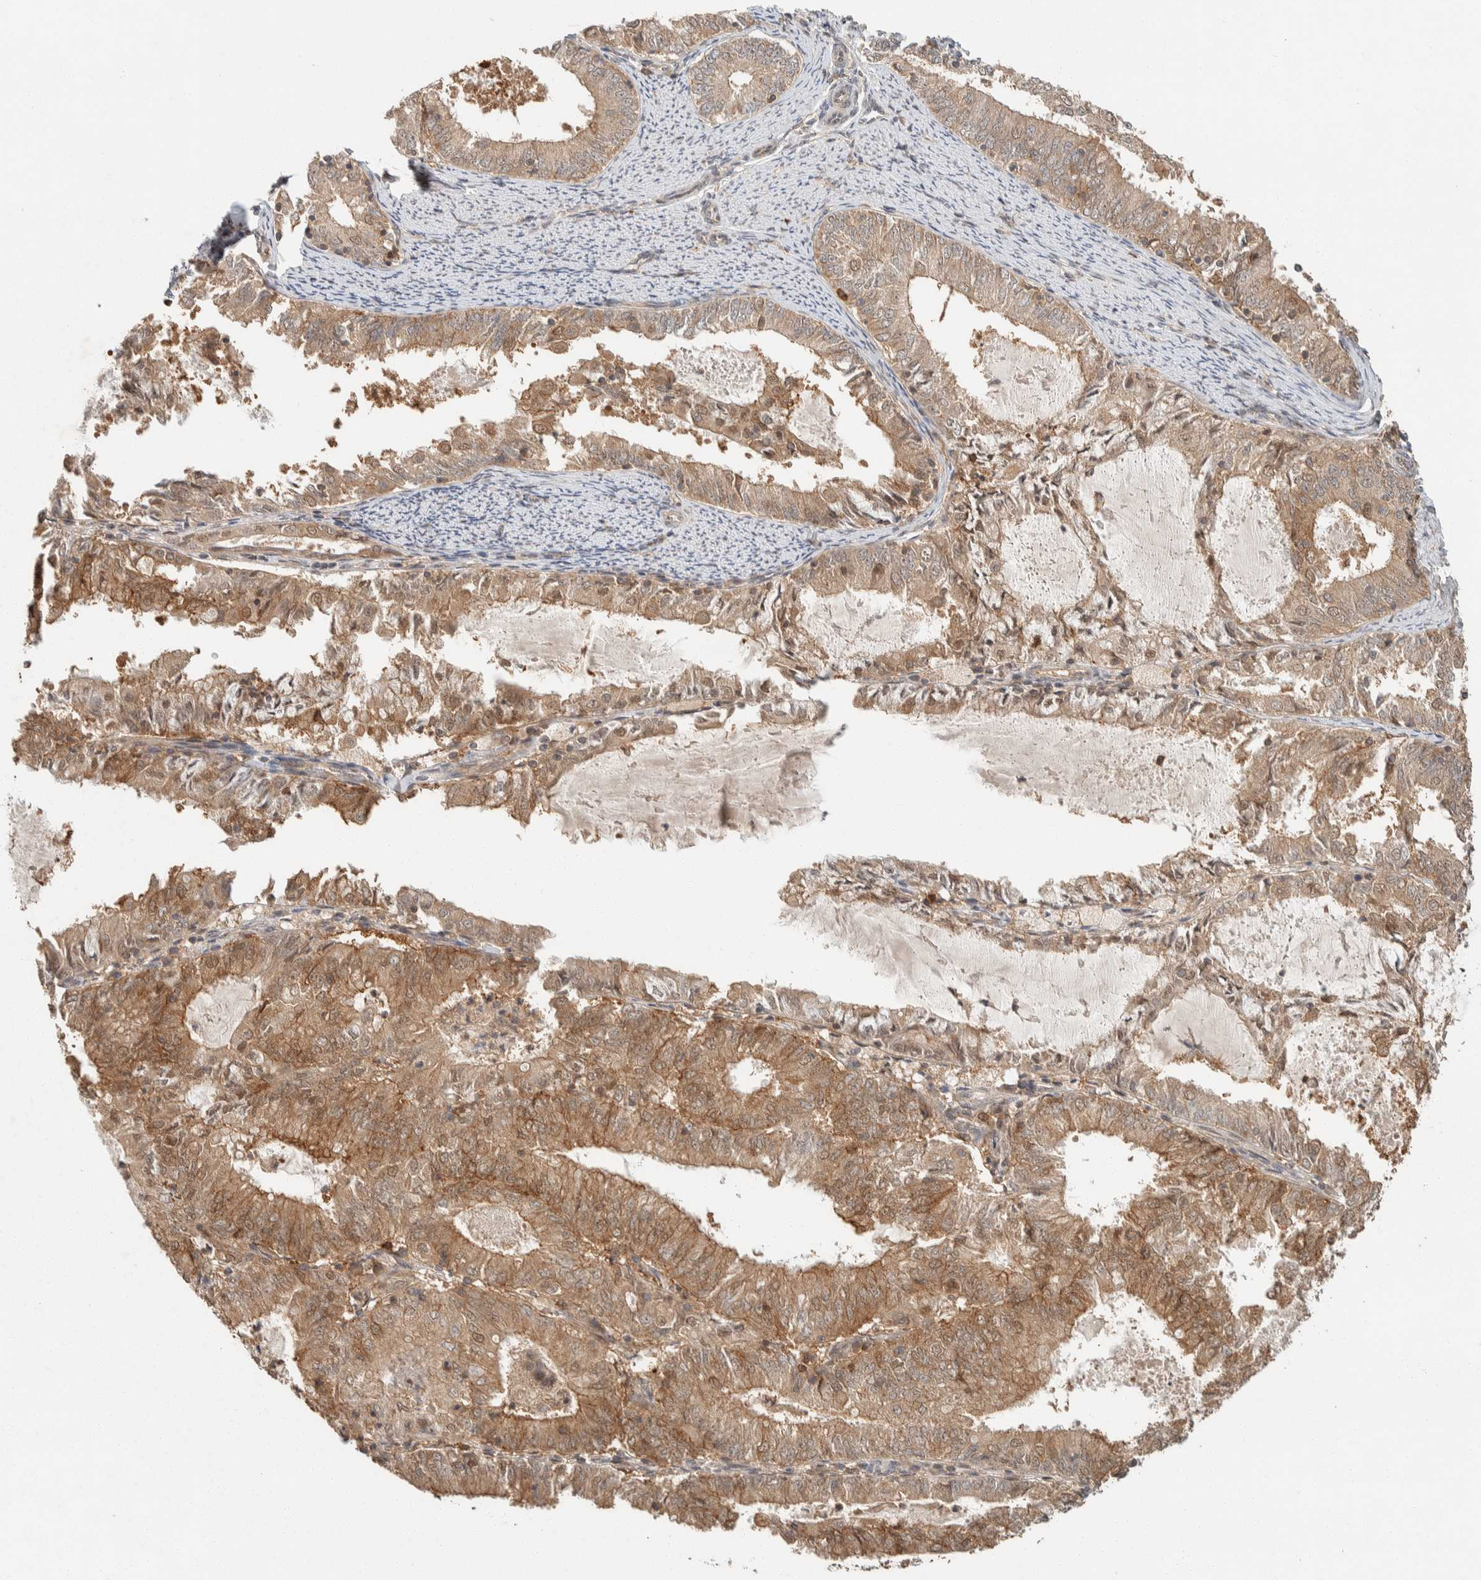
{"staining": {"intensity": "moderate", "quantity": ">75%", "location": "cytoplasmic/membranous,nuclear"}, "tissue": "endometrial cancer", "cell_type": "Tumor cells", "image_type": "cancer", "snomed": [{"axis": "morphology", "description": "Adenocarcinoma, NOS"}, {"axis": "topography", "description": "Endometrium"}], "caption": "A brown stain highlights moderate cytoplasmic/membranous and nuclear positivity of a protein in human endometrial cancer (adenocarcinoma) tumor cells.", "gene": "ZNF567", "patient": {"sex": "female", "age": 57}}